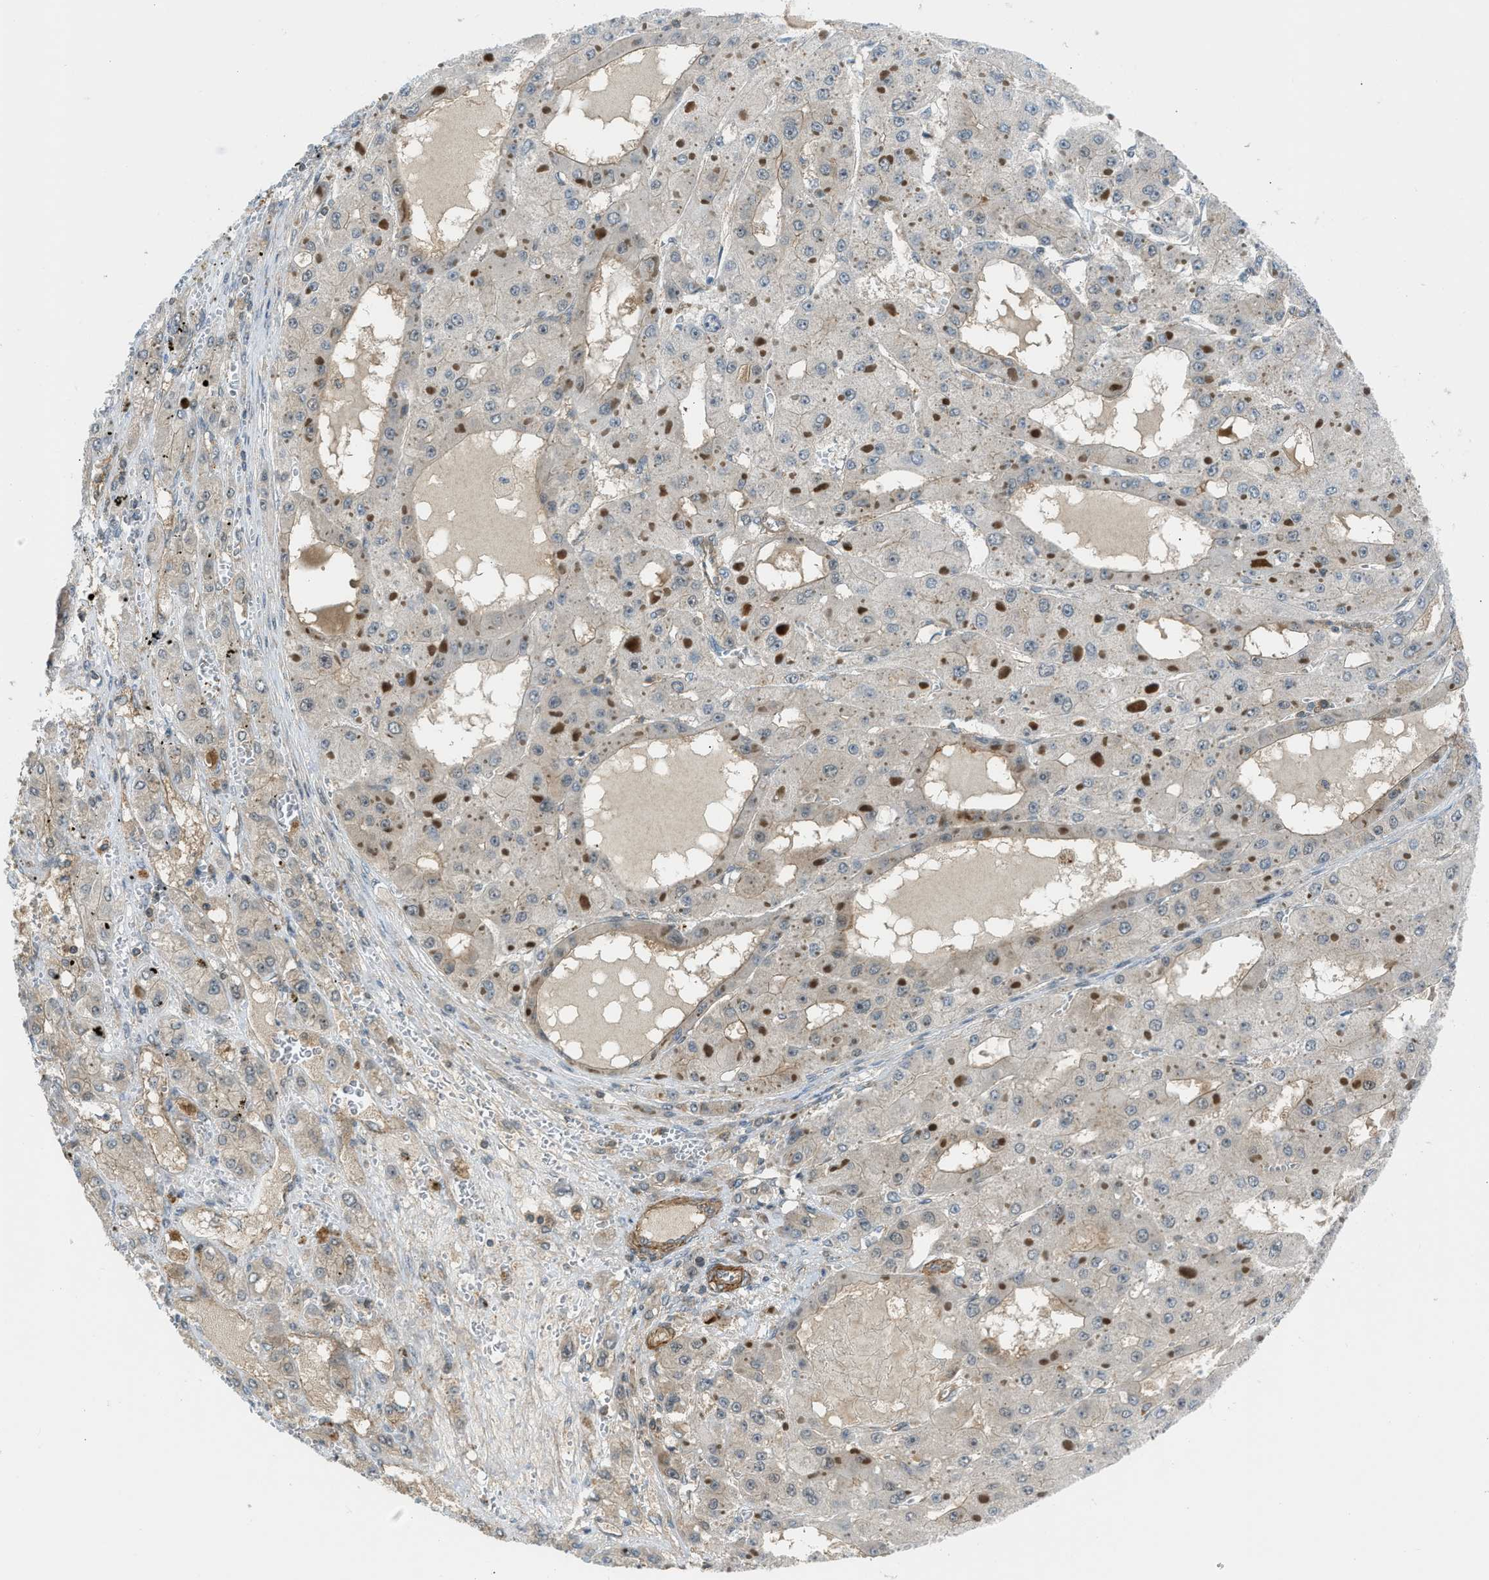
{"staining": {"intensity": "weak", "quantity": "<25%", "location": "cytoplasmic/membranous"}, "tissue": "liver cancer", "cell_type": "Tumor cells", "image_type": "cancer", "snomed": [{"axis": "morphology", "description": "Carcinoma, Hepatocellular, NOS"}, {"axis": "topography", "description": "Liver"}], "caption": "High magnification brightfield microscopy of hepatocellular carcinoma (liver) stained with DAB (brown) and counterstained with hematoxylin (blue): tumor cells show no significant staining.", "gene": "SESN2", "patient": {"sex": "female", "age": 73}}